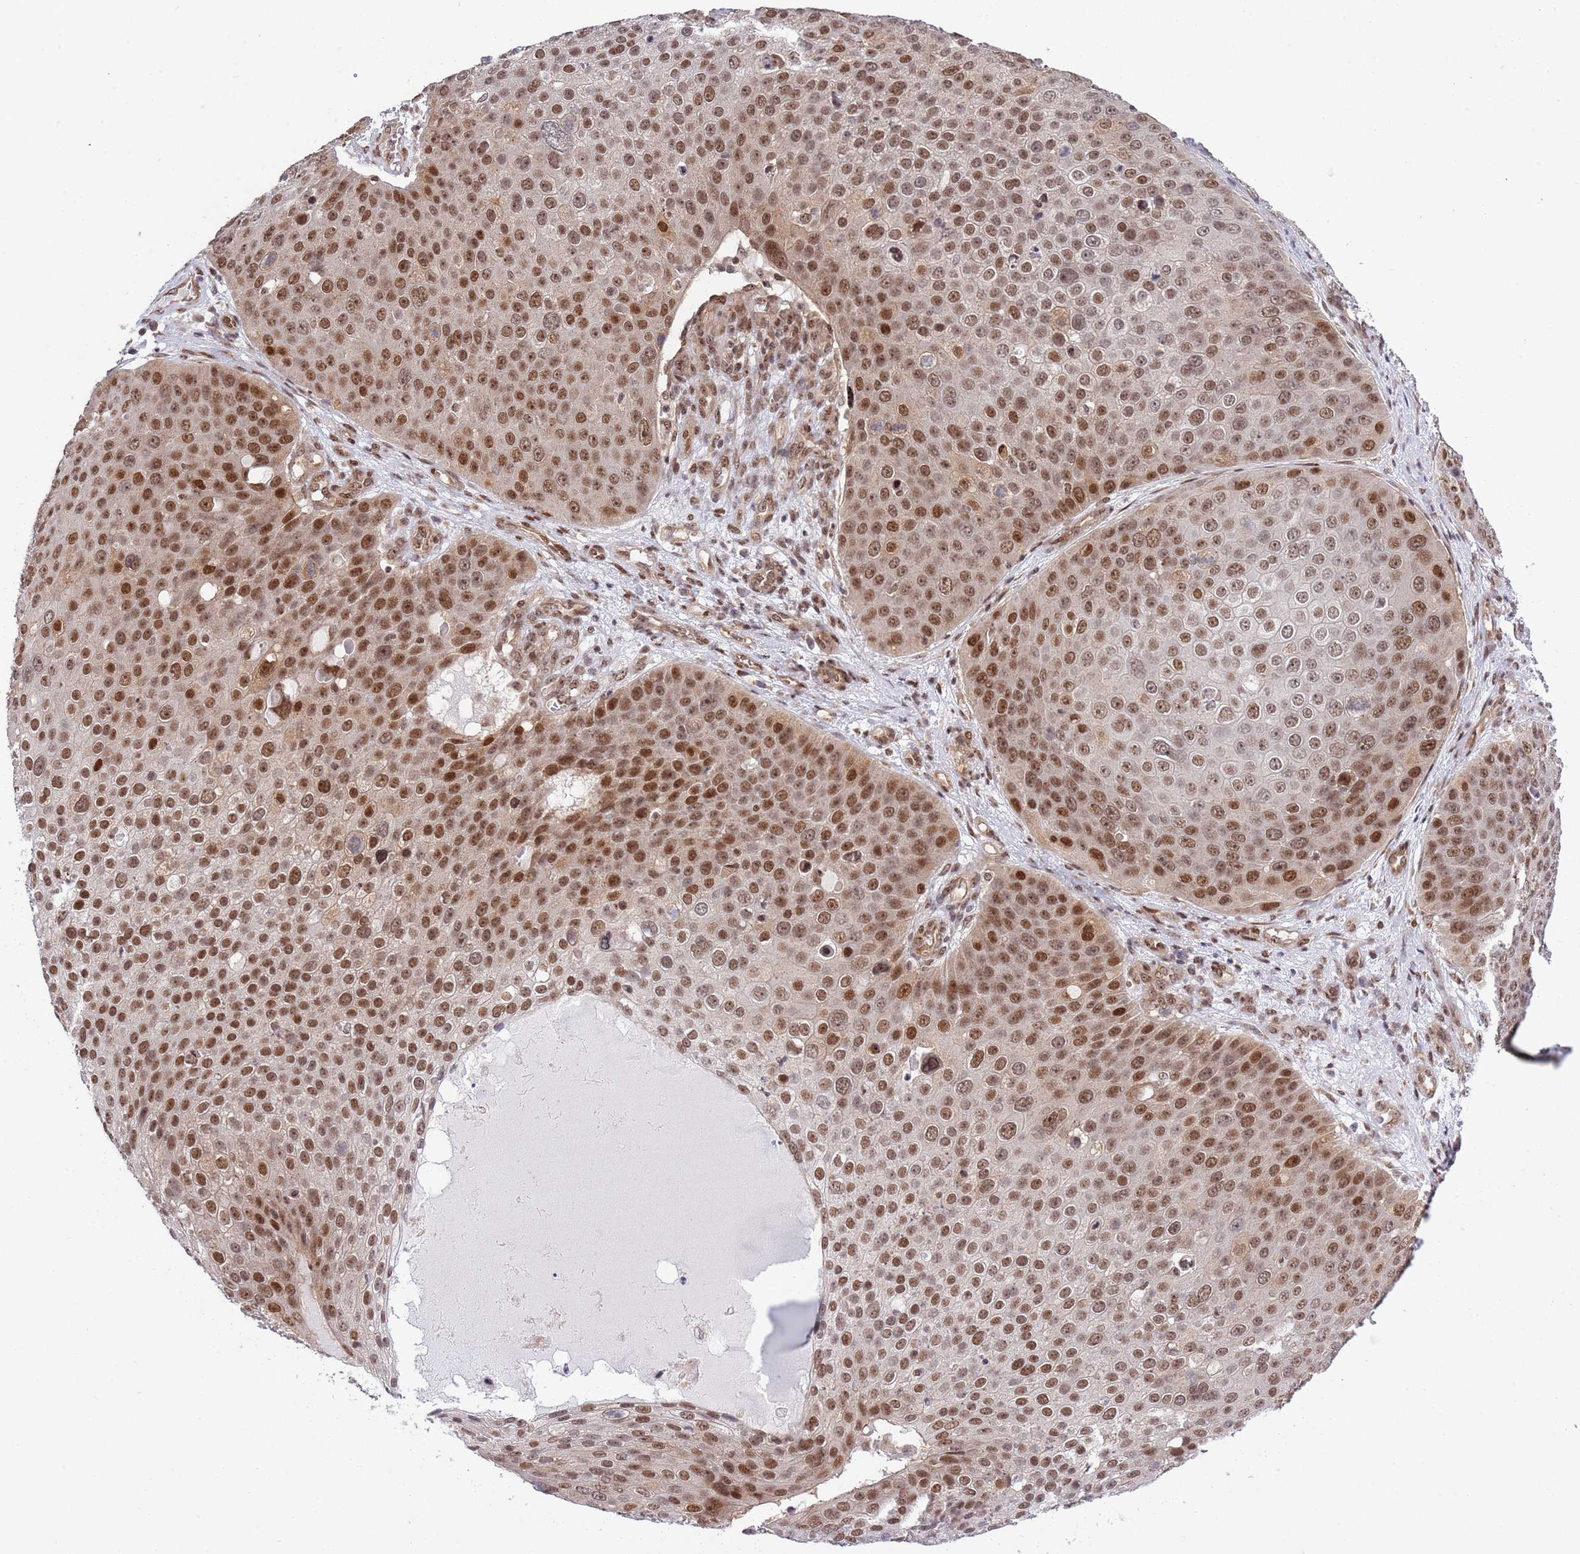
{"staining": {"intensity": "moderate", "quantity": ">75%", "location": "nuclear"}, "tissue": "skin cancer", "cell_type": "Tumor cells", "image_type": "cancer", "snomed": [{"axis": "morphology", "description": "Squamous cell carcinoma, NOS"}, {"axis": "topography", "description": "Skin"}], "caption": "The micrograph shows a brown stain indicating the presence of a protein in the nuclear of tumor cells in skin cancer.", "gene": "TBX10", "patient": {"sex": "male", "age": 71}}